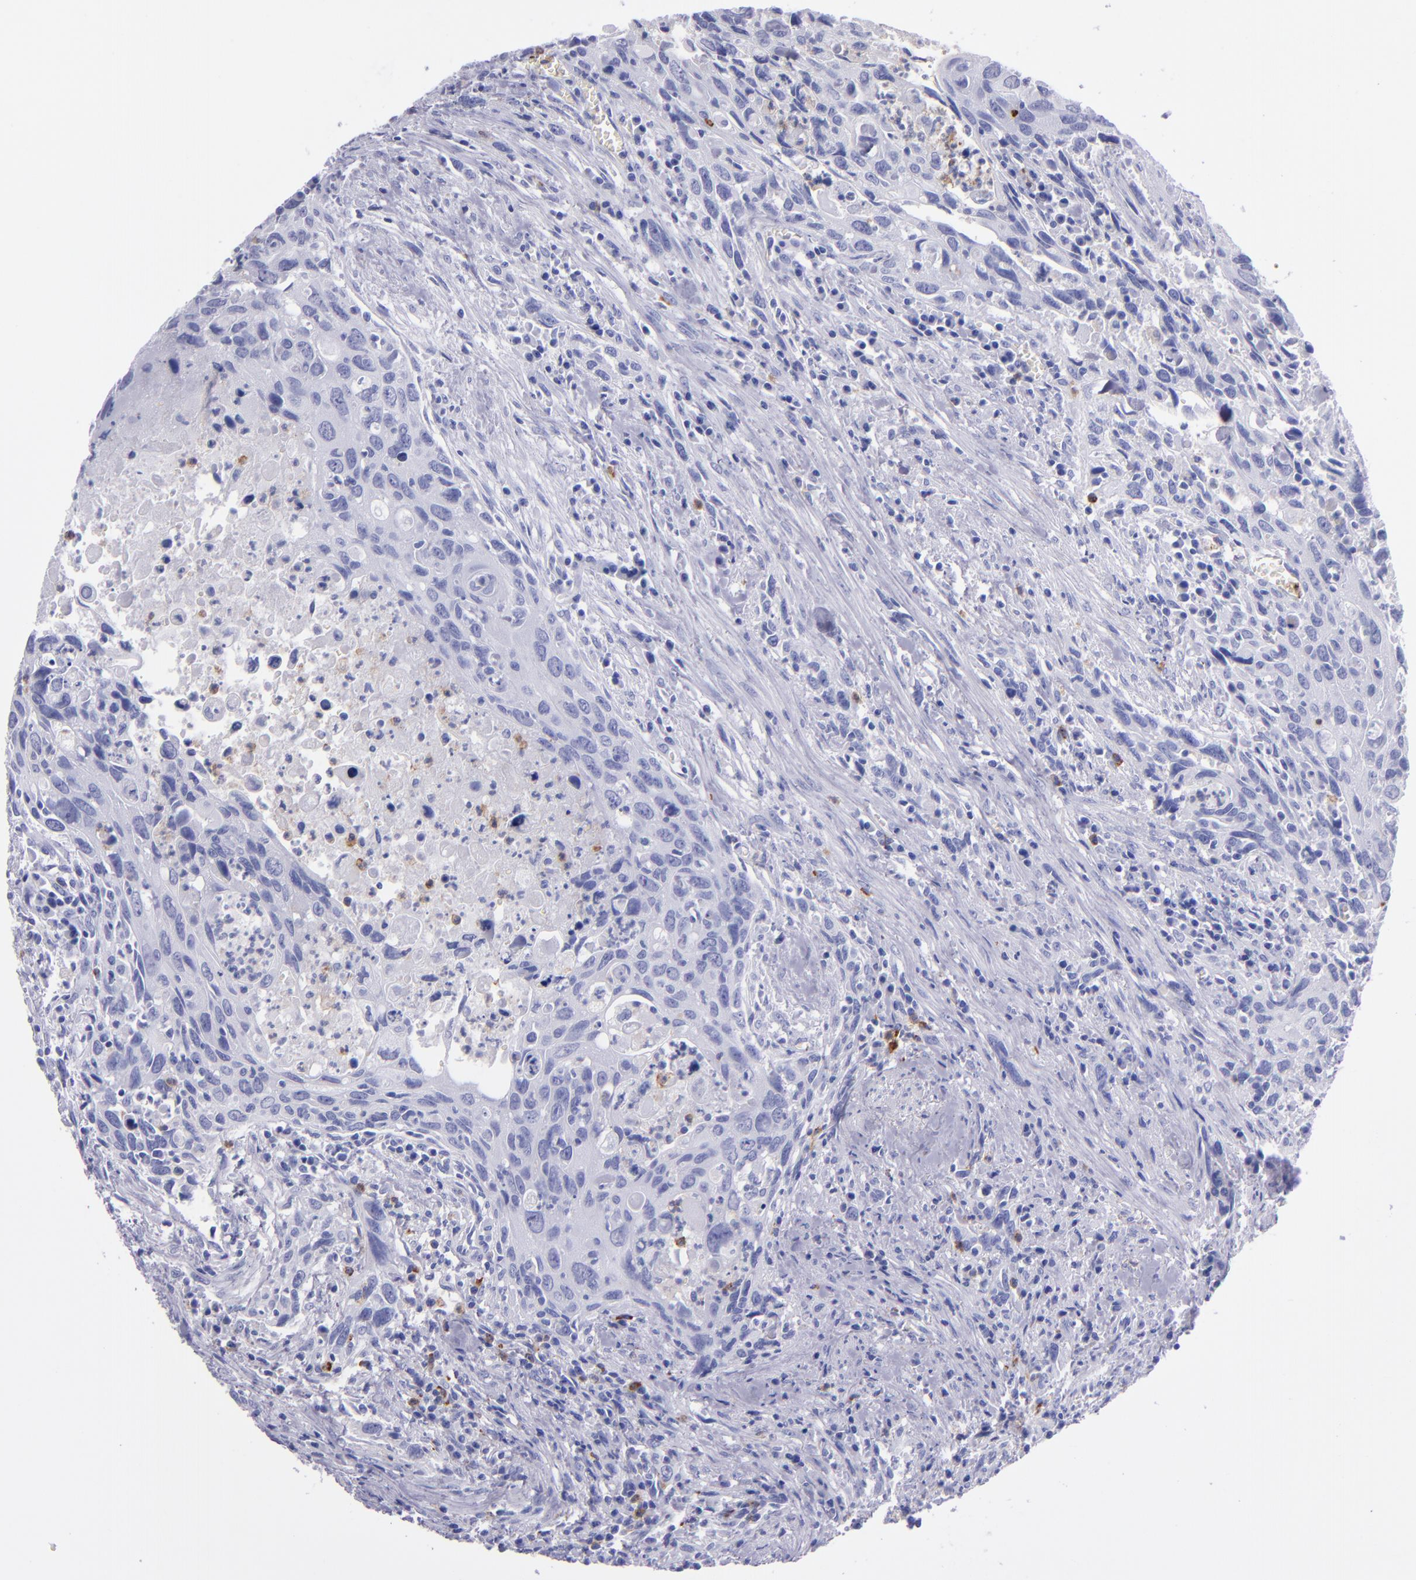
{"staining": {"intensity": "negative", "quantity": "none", "location": "none"}, "tissue": "urothelial cancer", "cell_type": "Tumor cells", "image_type": "cancer", "snomed": [{"axis": "morphology", "description": "Urothelial carcinoma, High grade"}, {"axis": "topography", "description": "Urinary bladder"}], "caption": "Protein analysis of urothelial cancer shows no significant expression in tumor cells. Brightfield microscopy of immunohistochemistry stained with DAB (brown) and hematoxylin (blue), captured at high magnification.", "gene": "CR1", "patient": {"sex": "male", "age": 71}}